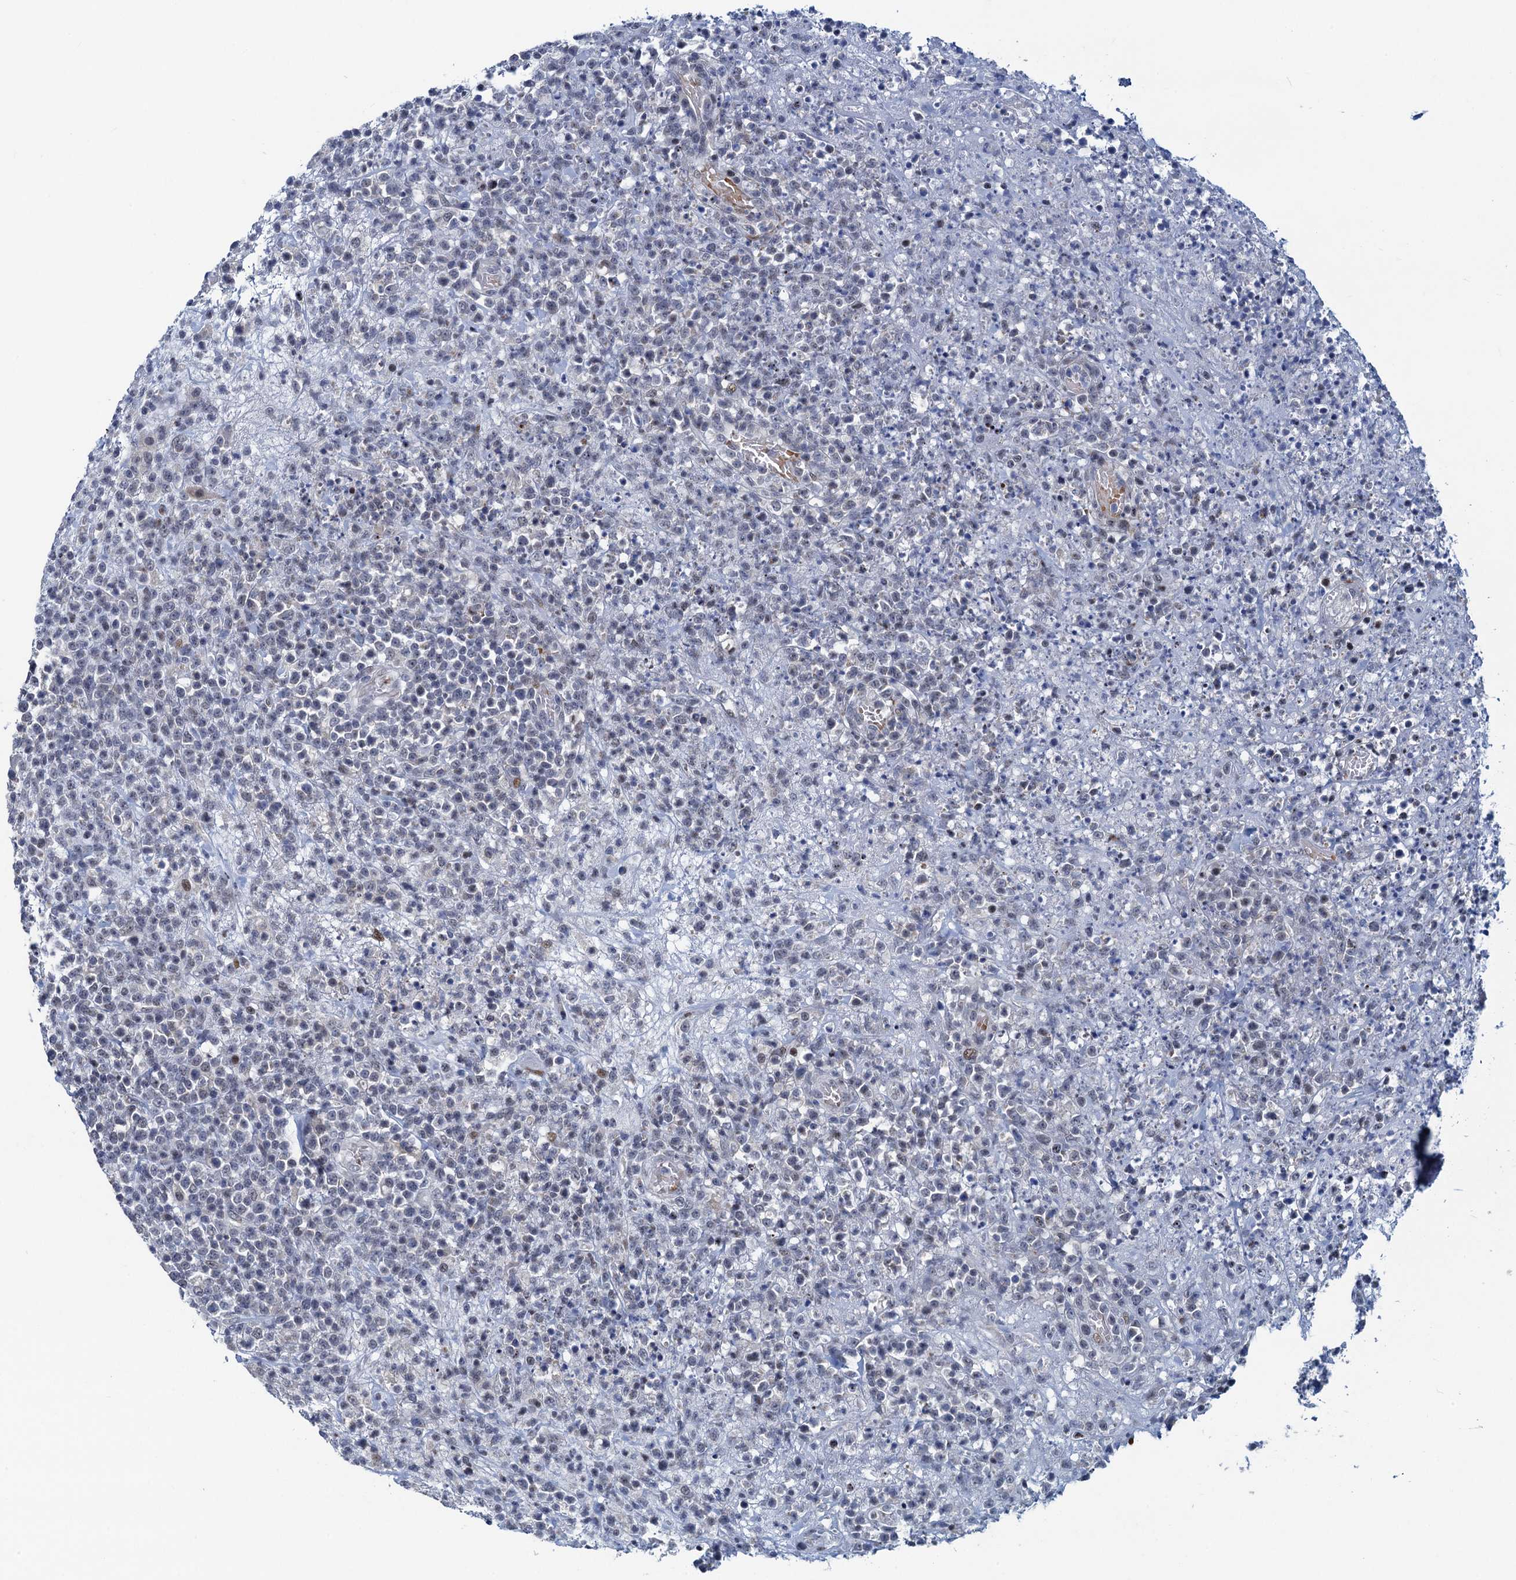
{"staining": {"intensity": "negative", "quantity": "none", "location": "none"}, "tissue": "lymphoma", "cell_type": "Tumor cells", "image_type": "cancer", "snomed": [{"axis": "morphology", "description": "Malignant lymphoma, non-Hodgkin's type, High grade"}, {"axis": "topography", "description": "Colon"}], "caption": "Human lymphoma stained for a protein using IHC shows no expression in tumor cells.", "gene": "ATOSA", "patient": {"sex": "female", "age": 53}}